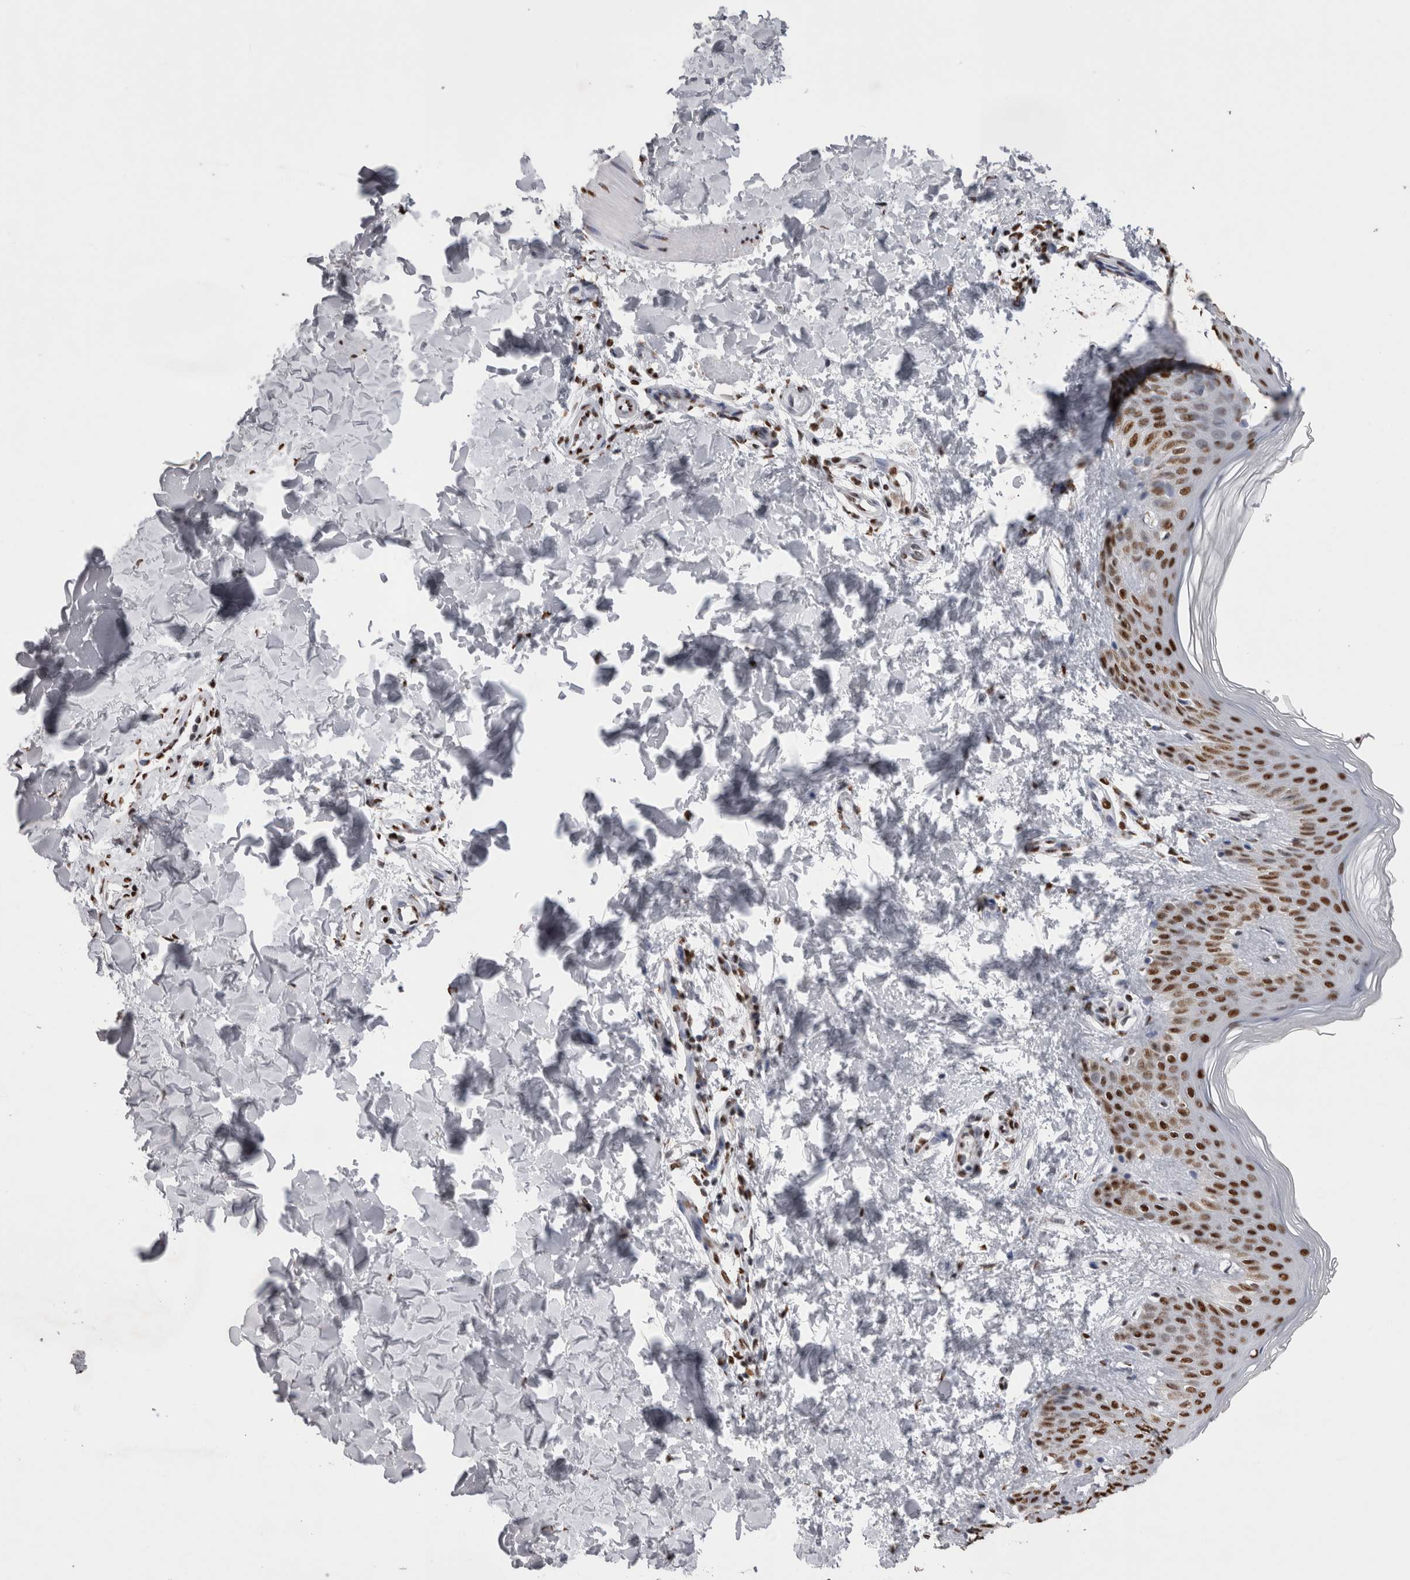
{"staining": {"intensity": "moderate", "quantity": ">75%", "location": "nuclear"}, "tissue": "skin", "cell_type": "Fibroblasts", "image_type": "normal", "snomed": [{"axis": "morphology", "description": "Normal tissue, NOS"}, {"axis": "morphology", "description": "Neoplasm, benign, NOS"}, {"axis": "topography", "description": "Skin"}, {"axis": "topography", "description": "Soft tissue"}], "caption": "Immunohistochemistry (DAB (3,3'-diaminobenzidine)) staining of normal human skin shows moderate nuclear protein positivity in about >75% of fibroblasts. Using DAB (3,3'-diaminobenzidine) (brown) and hematoxylin (blue) stains, captured at high magnification using brightfield microscopy.", "gene": "ALPK3", "patient": {"sex": "male", "age": 26}}